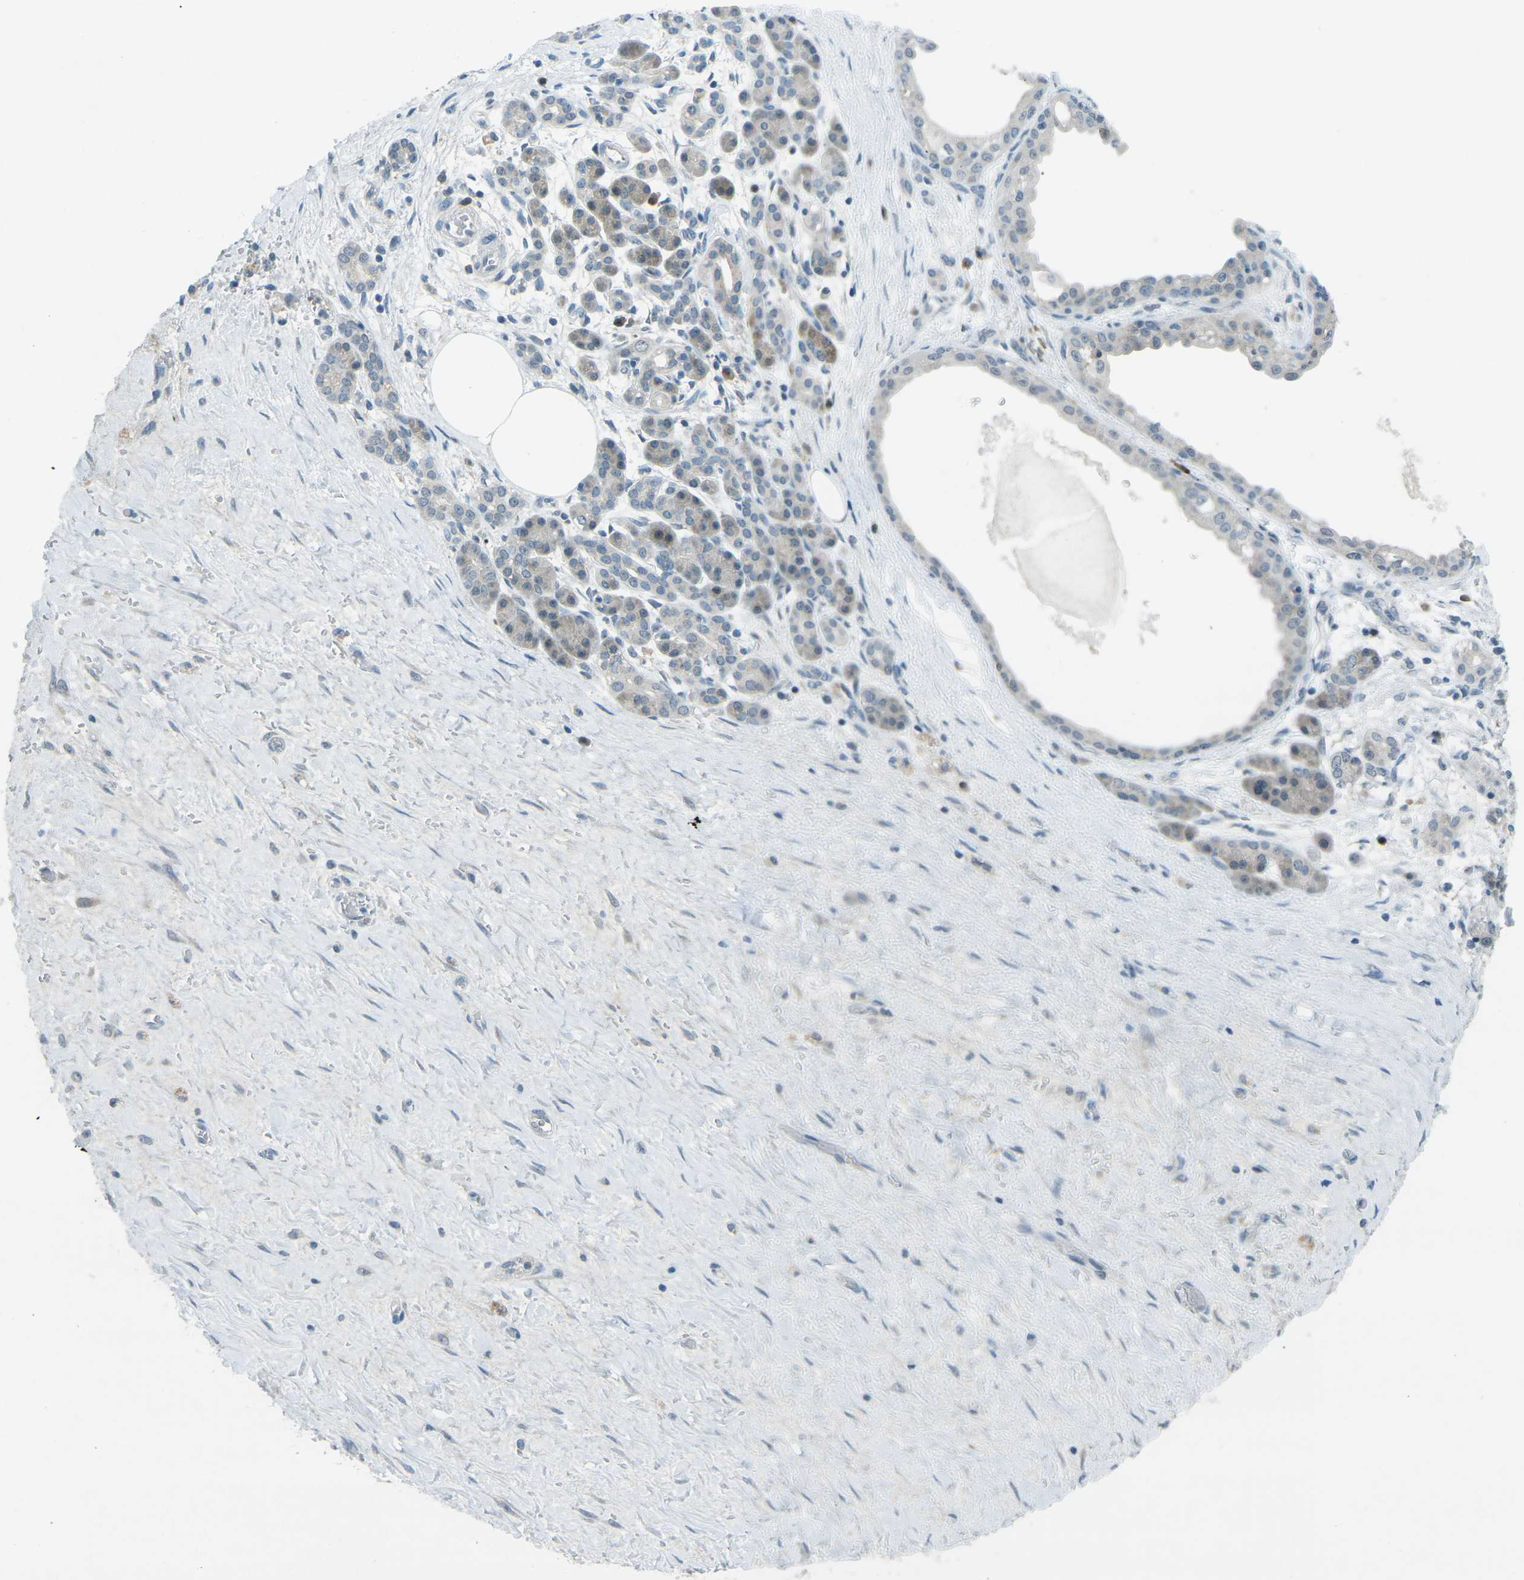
{"staining": {"intensity": "negative", "quantity": "none", "location": "none"}, "tissue": "pancreatic cancer", "cell_type": "Tumor cells", "image_type": "cancer", "snomed": [{"axis": "morphology", "description": "Adenocarcinoma, NOS"}, {"axis": "topography", "description": "Pancreas"}], "caption": "DAB immunohistochemical staining of pancreatic cancer (adenocarcinoma) reveals no significant expression in tumor cells.", "gene": "PRKCA", "patient": {"sex": "female", "age": 70}}